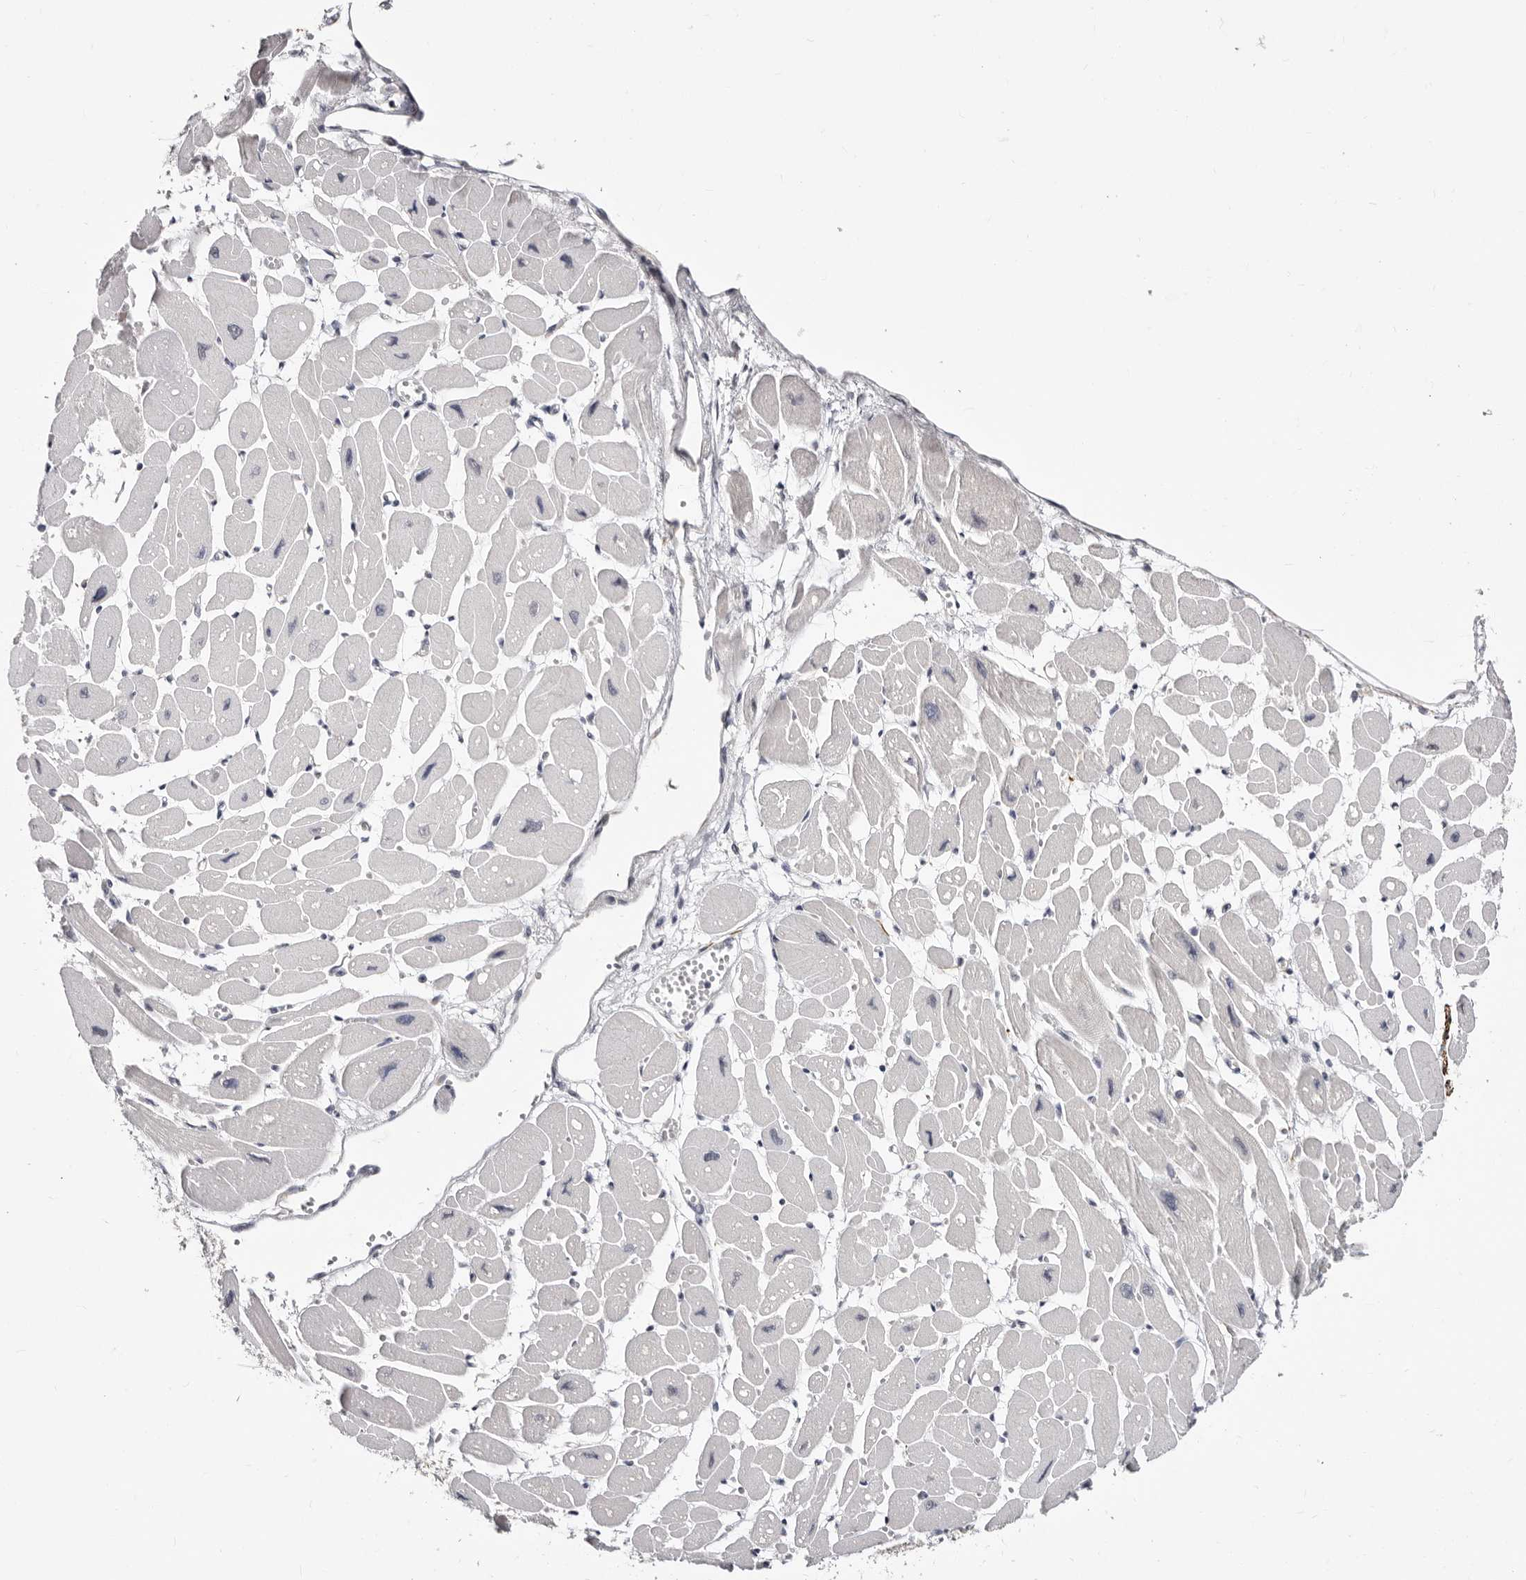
{"staining": {"intensity": "negative", "quantity": "none", "location": "none"}, "tissue": "heart muscle", "cell_type": "Cardiomyocytes", "image_type": "normal", "snomed": [{"axis": "morphology", "description": "Normal tissue, NOS"}, {"axis": "topography", "description": "Heart"}], "caption": "An immunohistochemistry image of normal heart muscle is shown. There is no staining in cardiomyocytes of heart muscle. (DAB immunohistochemistry visualized using brightfield microscopy, high magnification).", "gene": "KLHL4", "patient": {"sex": "female", "age": 54}}